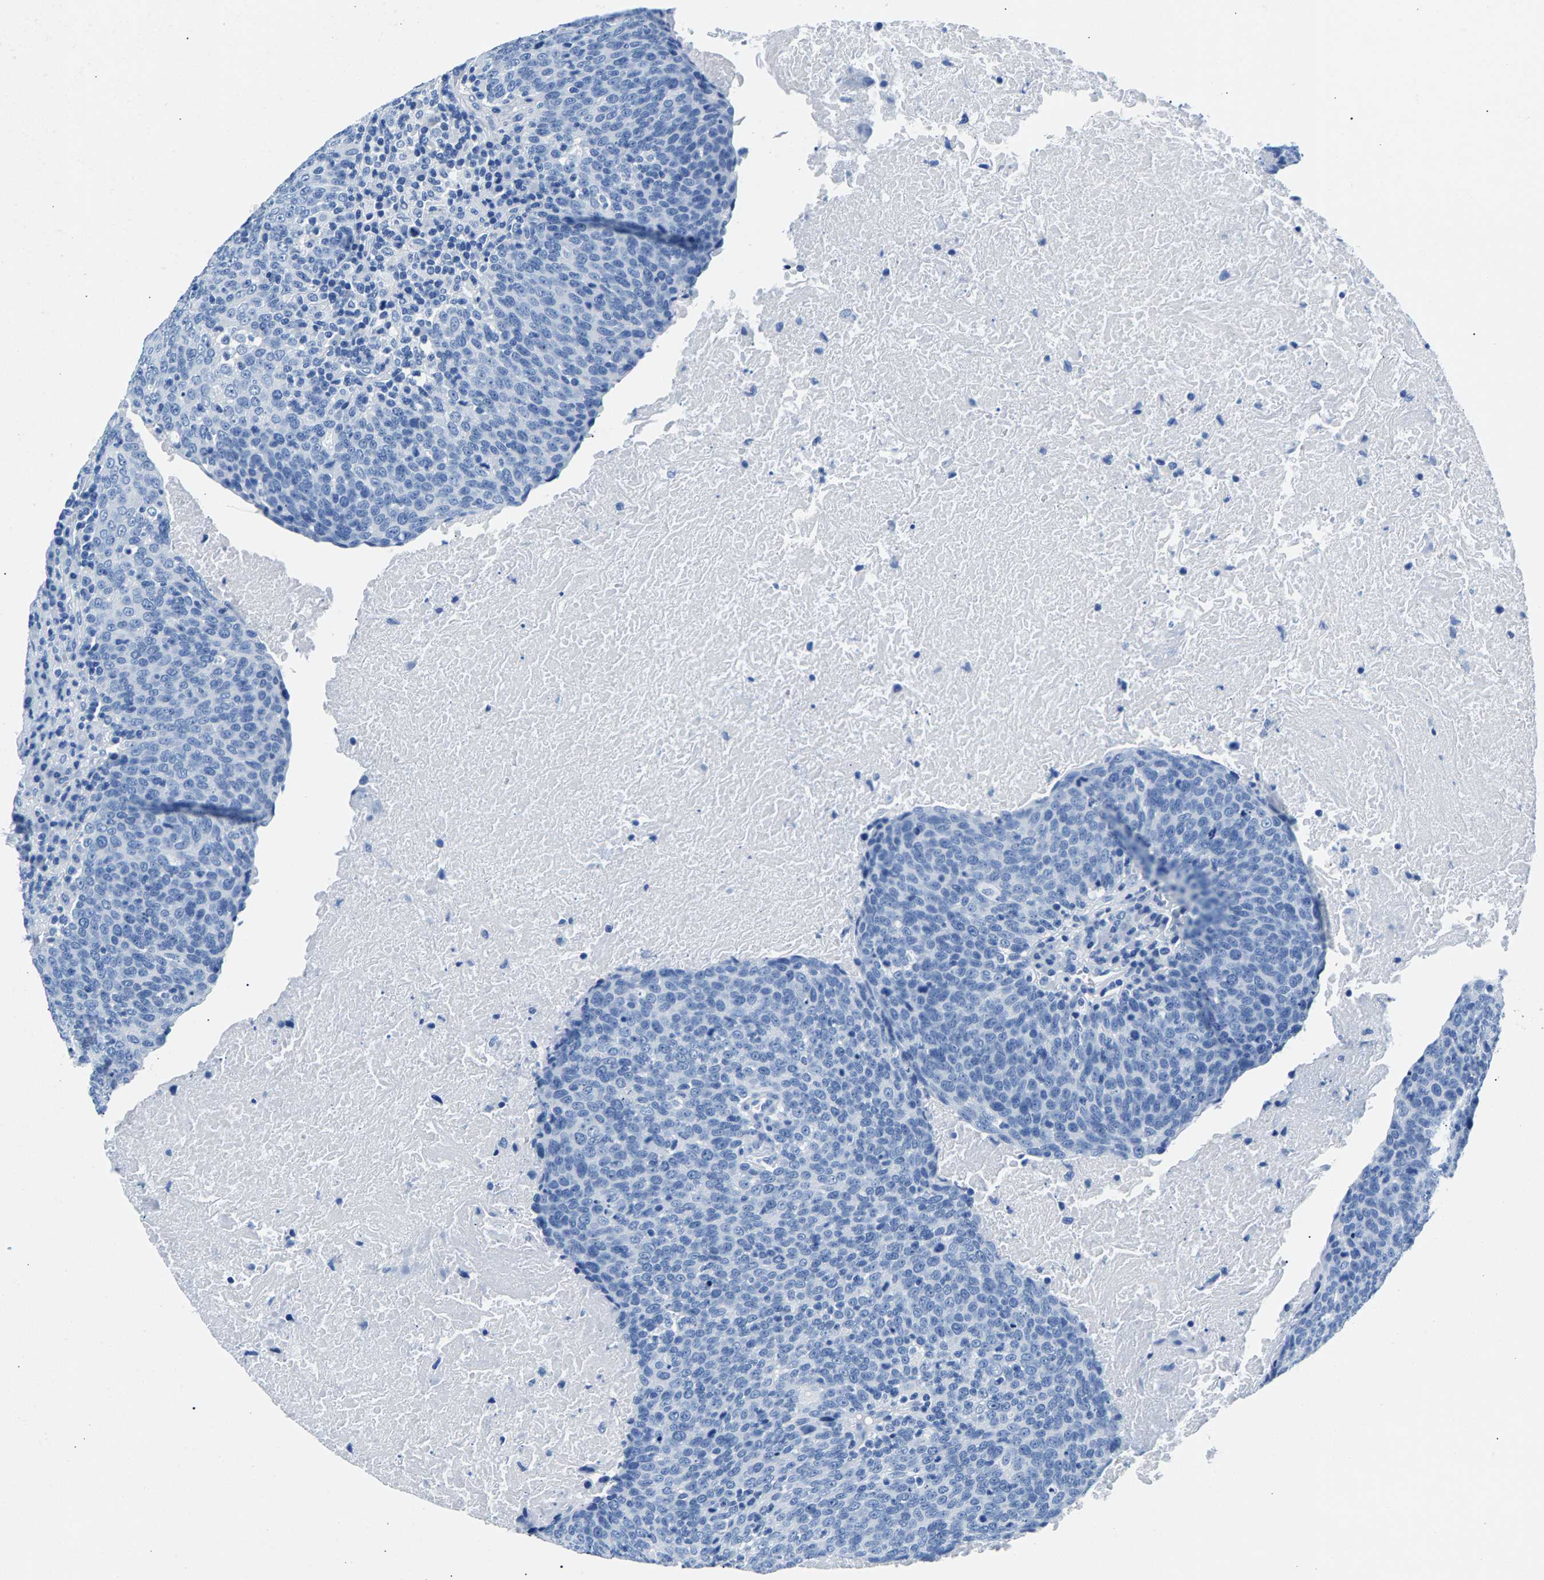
{"staining": {"intensity": "negative", "quantity": "none", "location": "none"}, "tissue": "head and neck cancer", "cell_type": "Tumor cells", "image_type": "cancer", "snomed": [{"axis": "morphology", "description": "Squamous cell carcinoma, NOS"}, {"axis": "morphology", "description": "Squamous cell carcinoma, metastatic, NOS"}, {"axis": "topography", "description": "Lymph node"}, {"axis": "topography", "description": "Head-Neck"}], "caption": "A high-resolution histopathology image shows immunohistochemistry staining of squamous cell carcinoma (head and neck), which shows no significant expression in tumor cells.", "gene": "CPS1", "patient": {"sex": "male", "age": 62}}